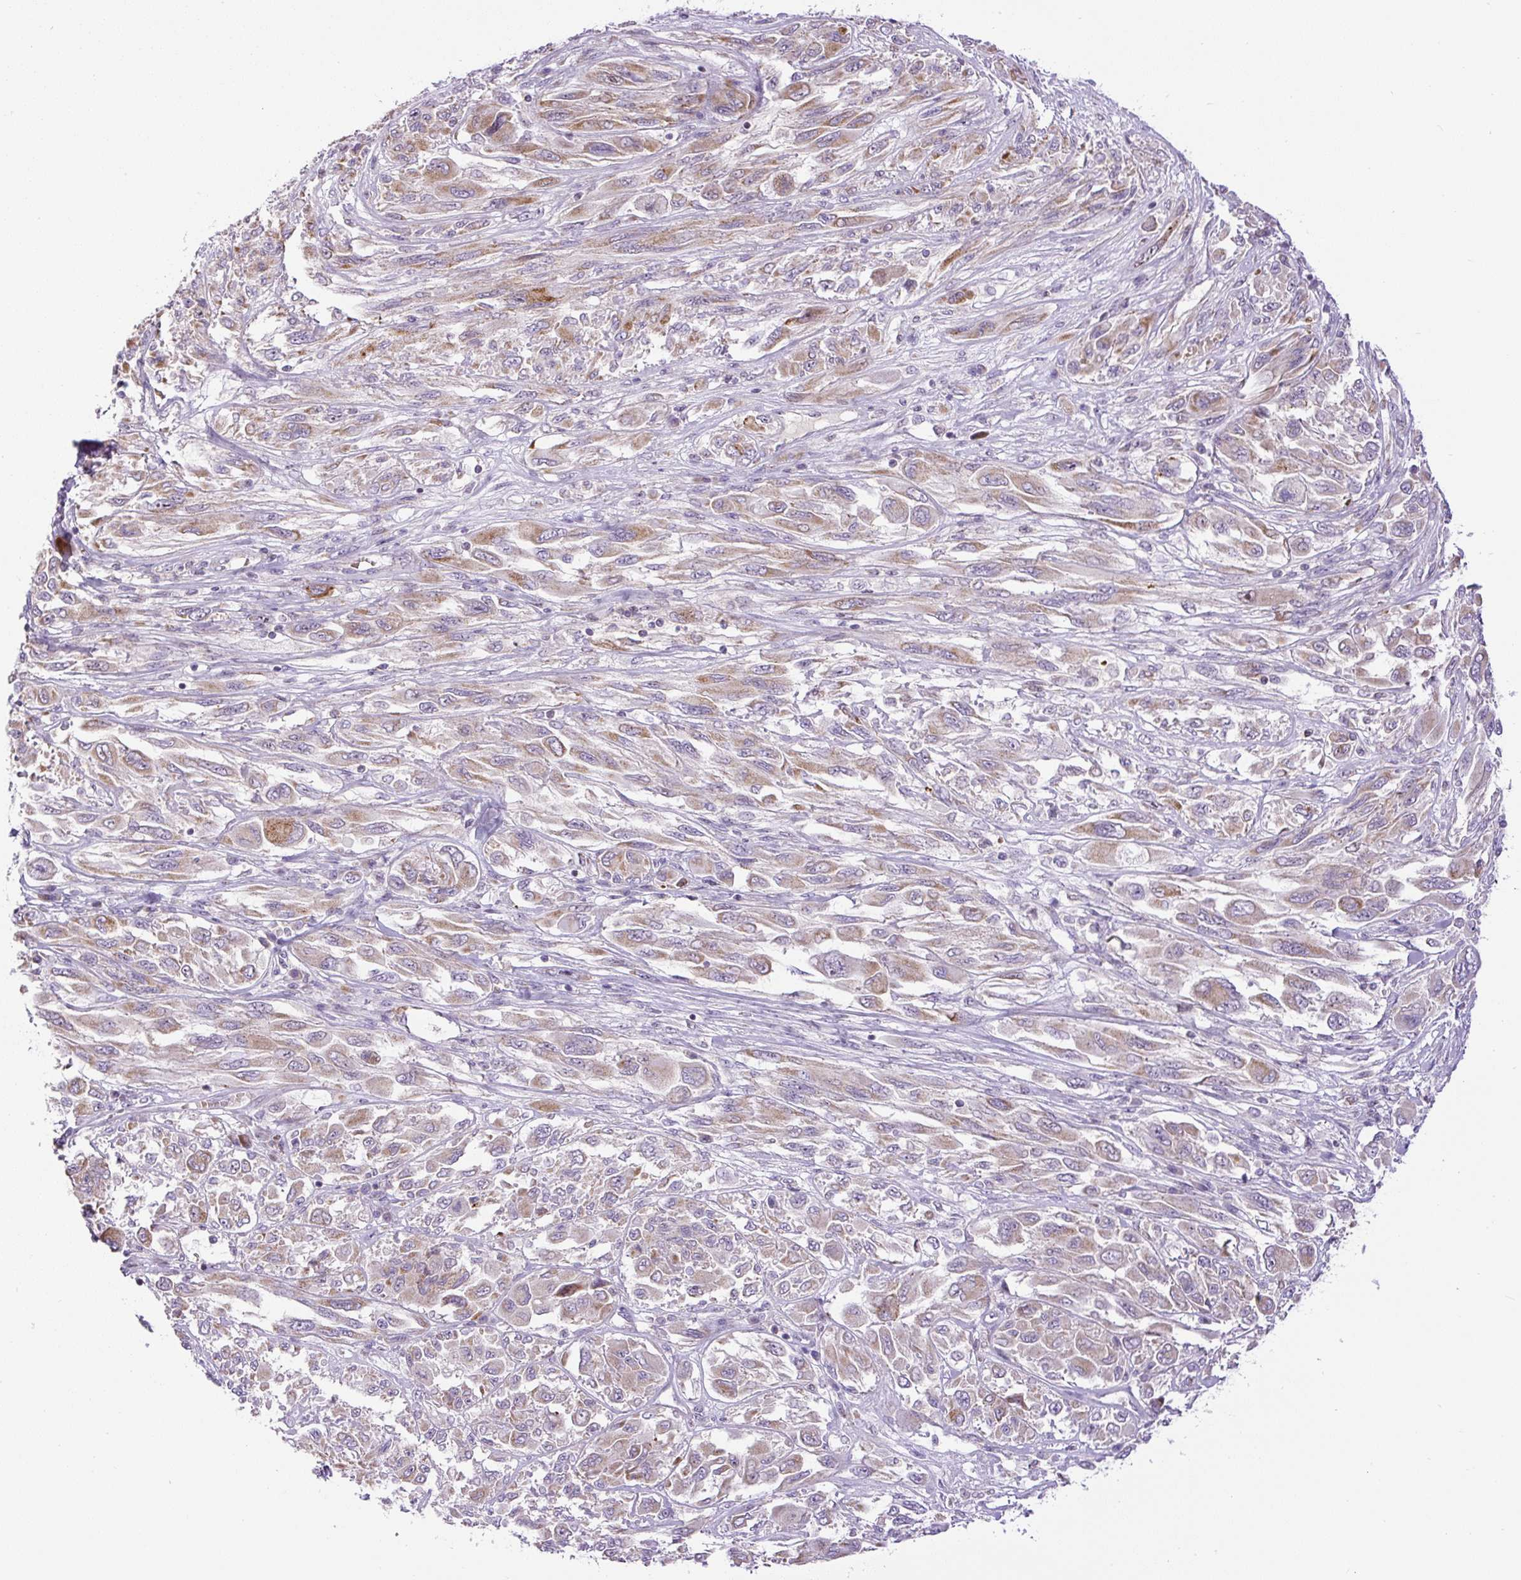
{"staining": {"intensity": "moderate", "quantity": ">75%", "location": "cytoplasmic/membranous"}, "tissue": "melanoma", "cell_type": "Tumor cells", "image_type": "cancer", "snomed": [{"axis": "morphology", "description": "Malignant melanoma, NOS"}, {"axis": "topography", "description": "Skin"}], "caption": "There is medium levels of moderate cytoplasmic/membranous positivity in tumor cells of malignant melanoma, as demonstrated by immunohistochemical staining (brown color).", "gene": "ZNF596", "patient": {"sex": "female", "age": 91}}